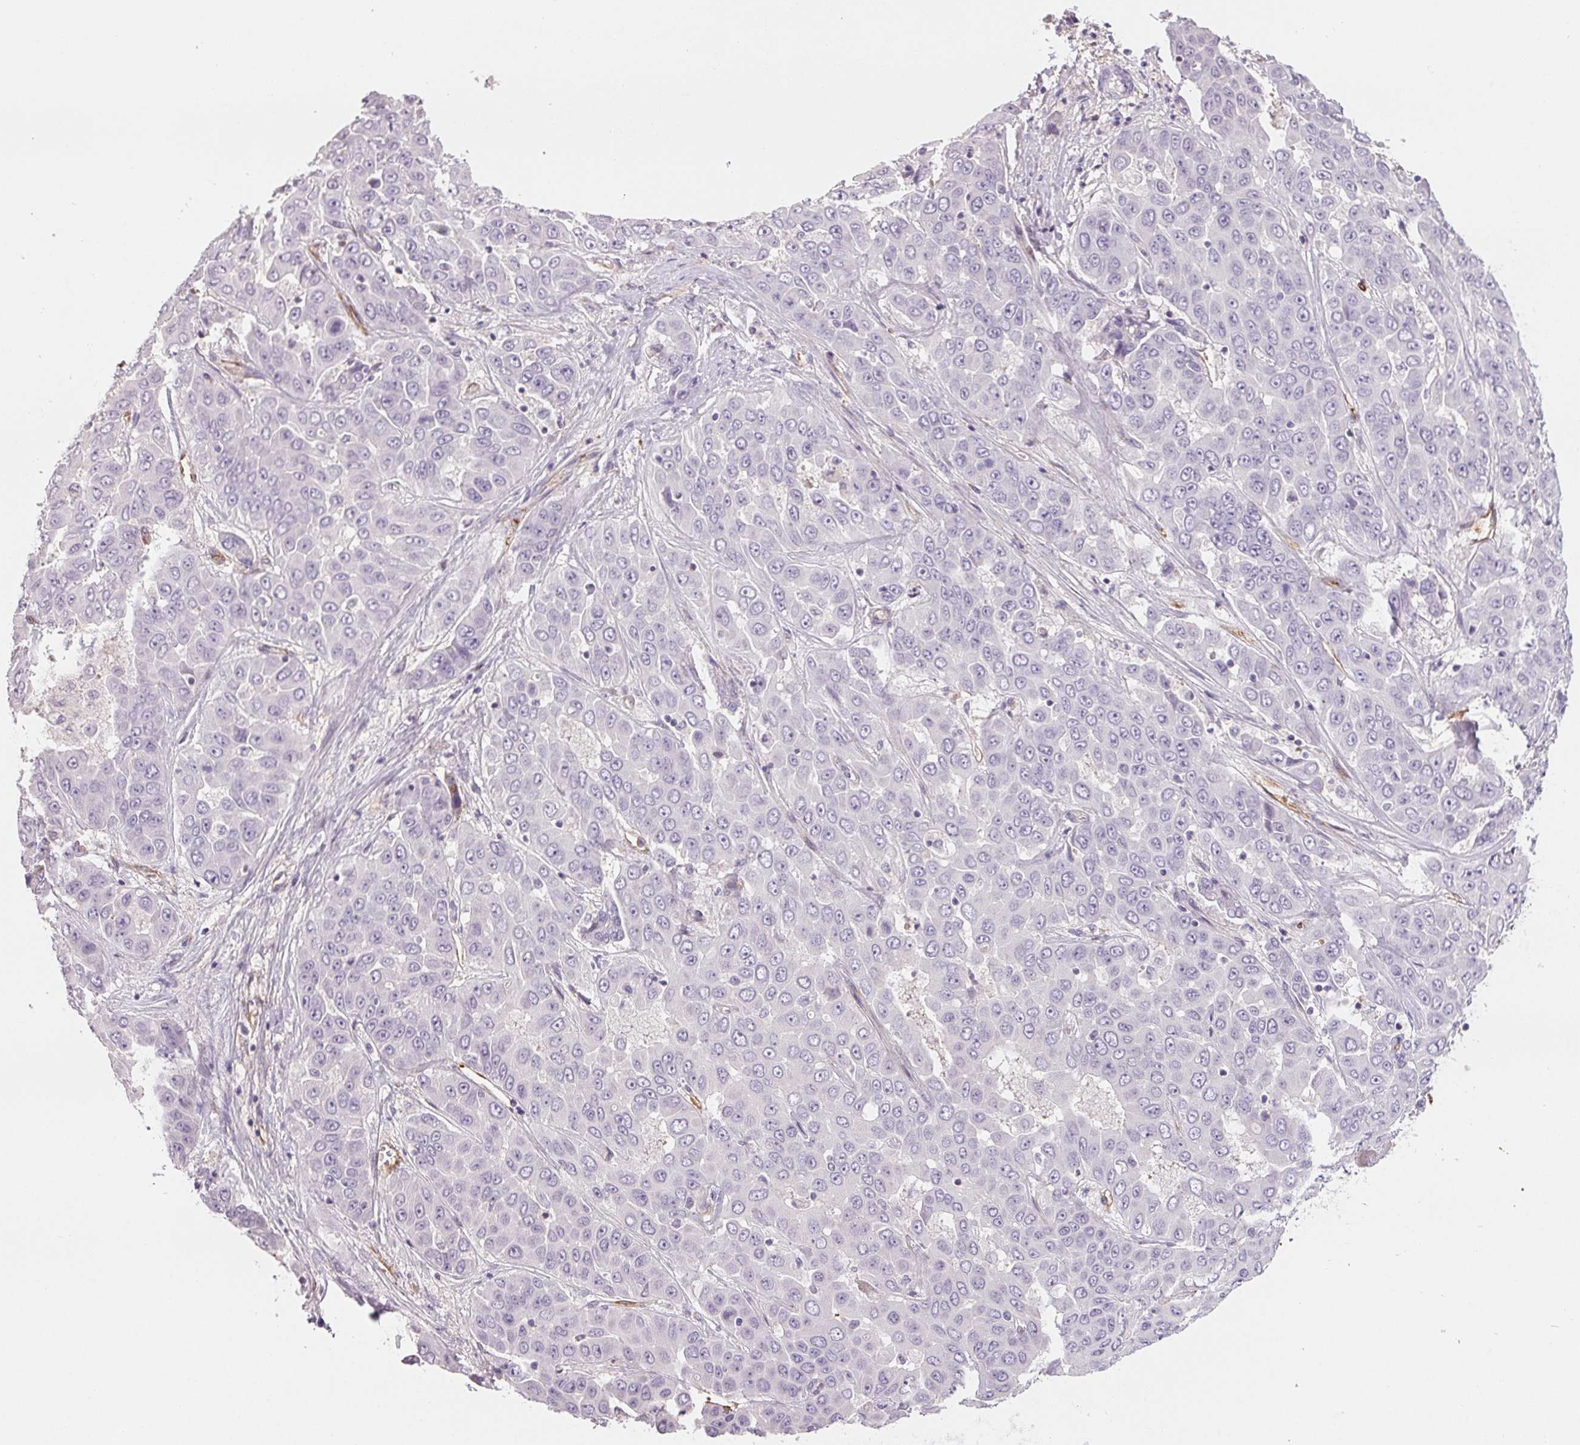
{"staining": {"intensity": "negative", "quantity": "none", "location": "none"}, "tissue": "liver cancer", "cell_type": "Tumor cells", "image_type": "cancer", "snomed": [{"axis": "morphology", "description": "Cholangiocarcinoma"}, {"axis": "topography", "description": "Liver"}], "caption": "Tumor cells are negative for protein expression in human cholangiocarcinoma (liver).", "gene": "ANKRD13B", "patient": {"sex": "female", "age": 52}}